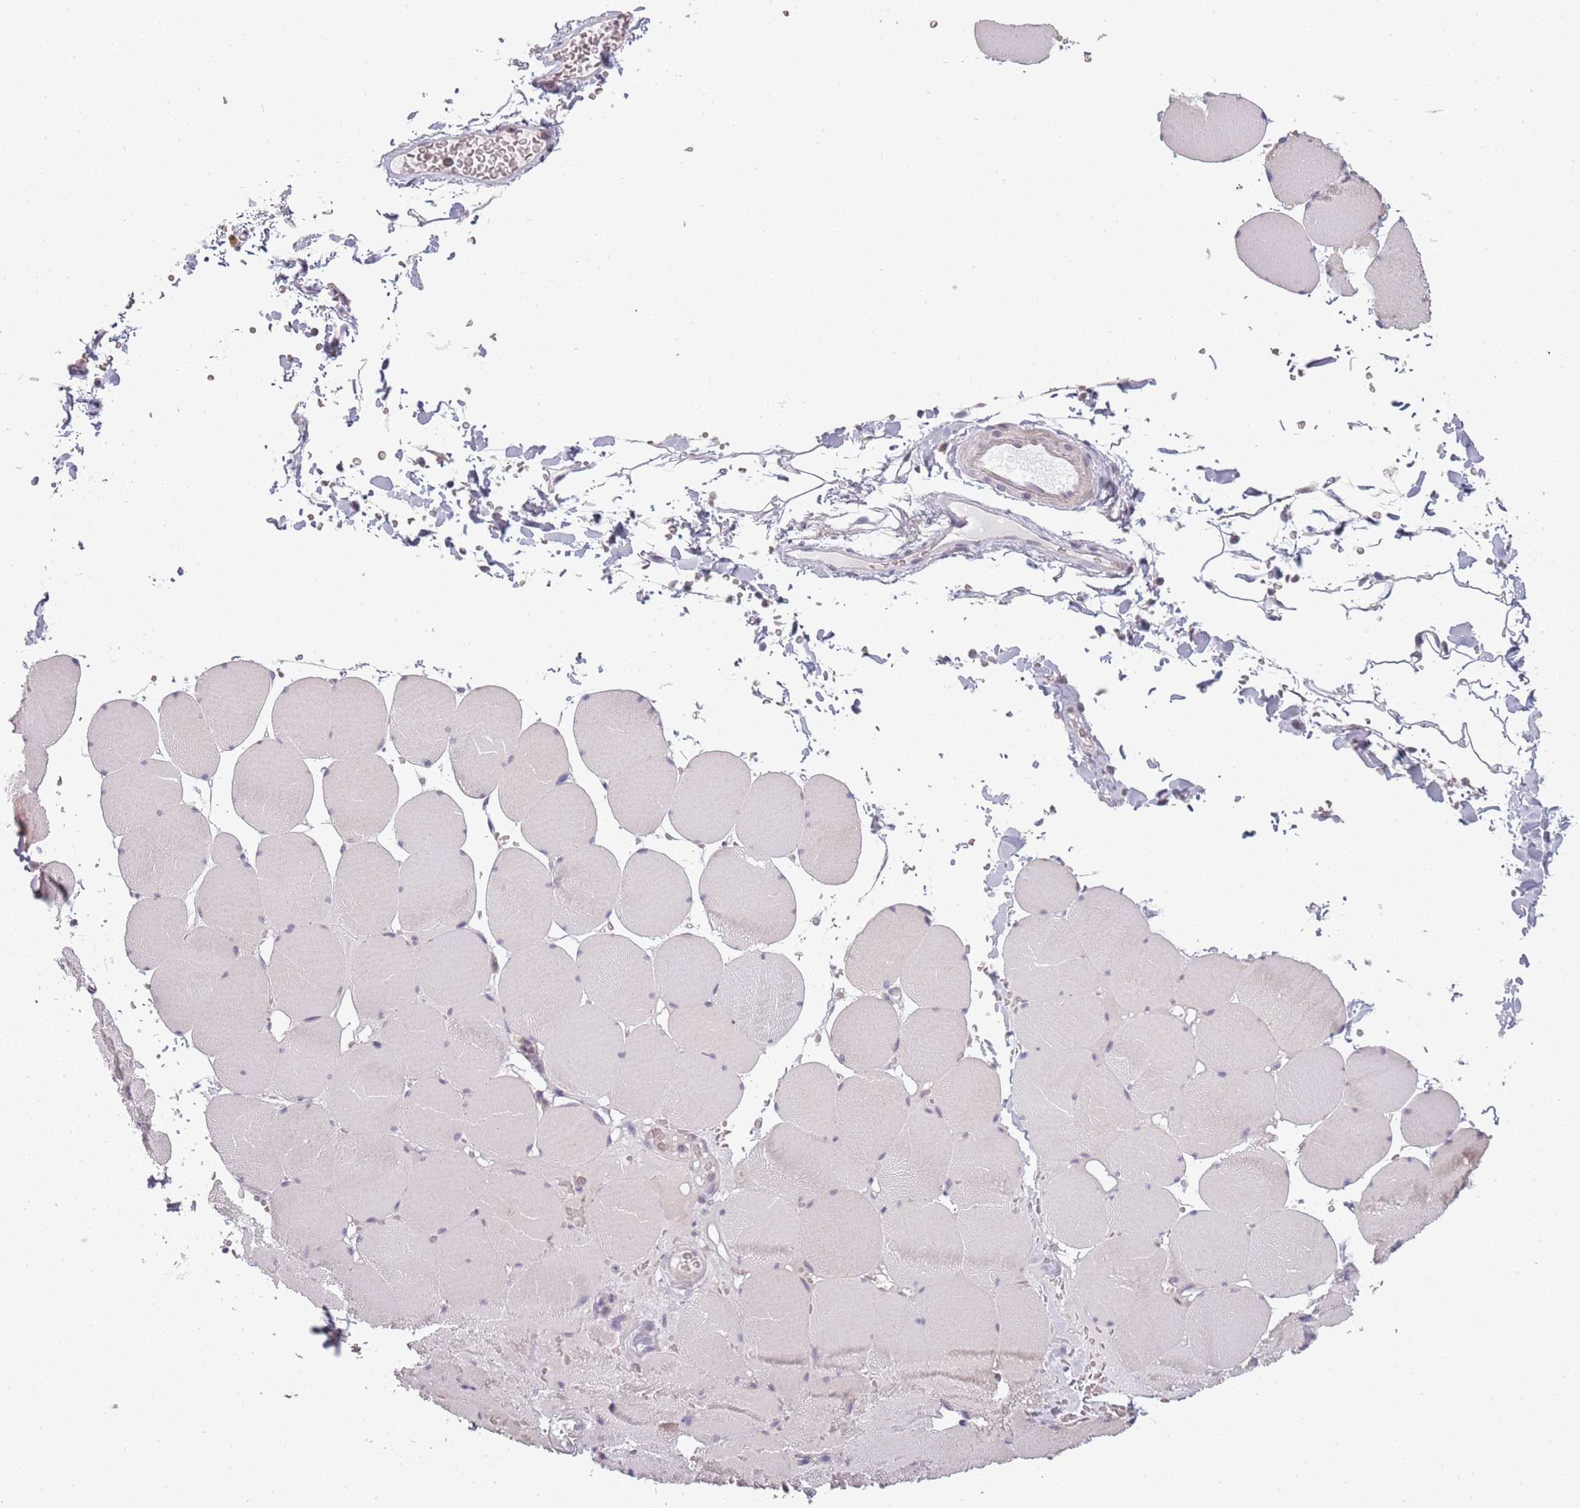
{"staining": {"intensity": "negative", "quantity": "none", "location": "none"}, "tissue": "skeletal muscle", "cell_type": "Myocytes", "image_type": "normal", "snomed": [{"axis": "morphology", "description": "Normal tissue, NOS"}, {"axis": "topography", "description": "Skeletal muscle"}, {"axis": "topography", "description": "Head-Neck"}], "caption": "IHC of unremarkable skeletal muscle exhibits no staining in myocytes. Brightfield microscopy of immunohistochemistry (IHC) stained with DAB (brown) and hematoxylin (blue), captured at high magnification.", "gene": "CC2D2B", "patient": {"sex": "male", "age": 66}}